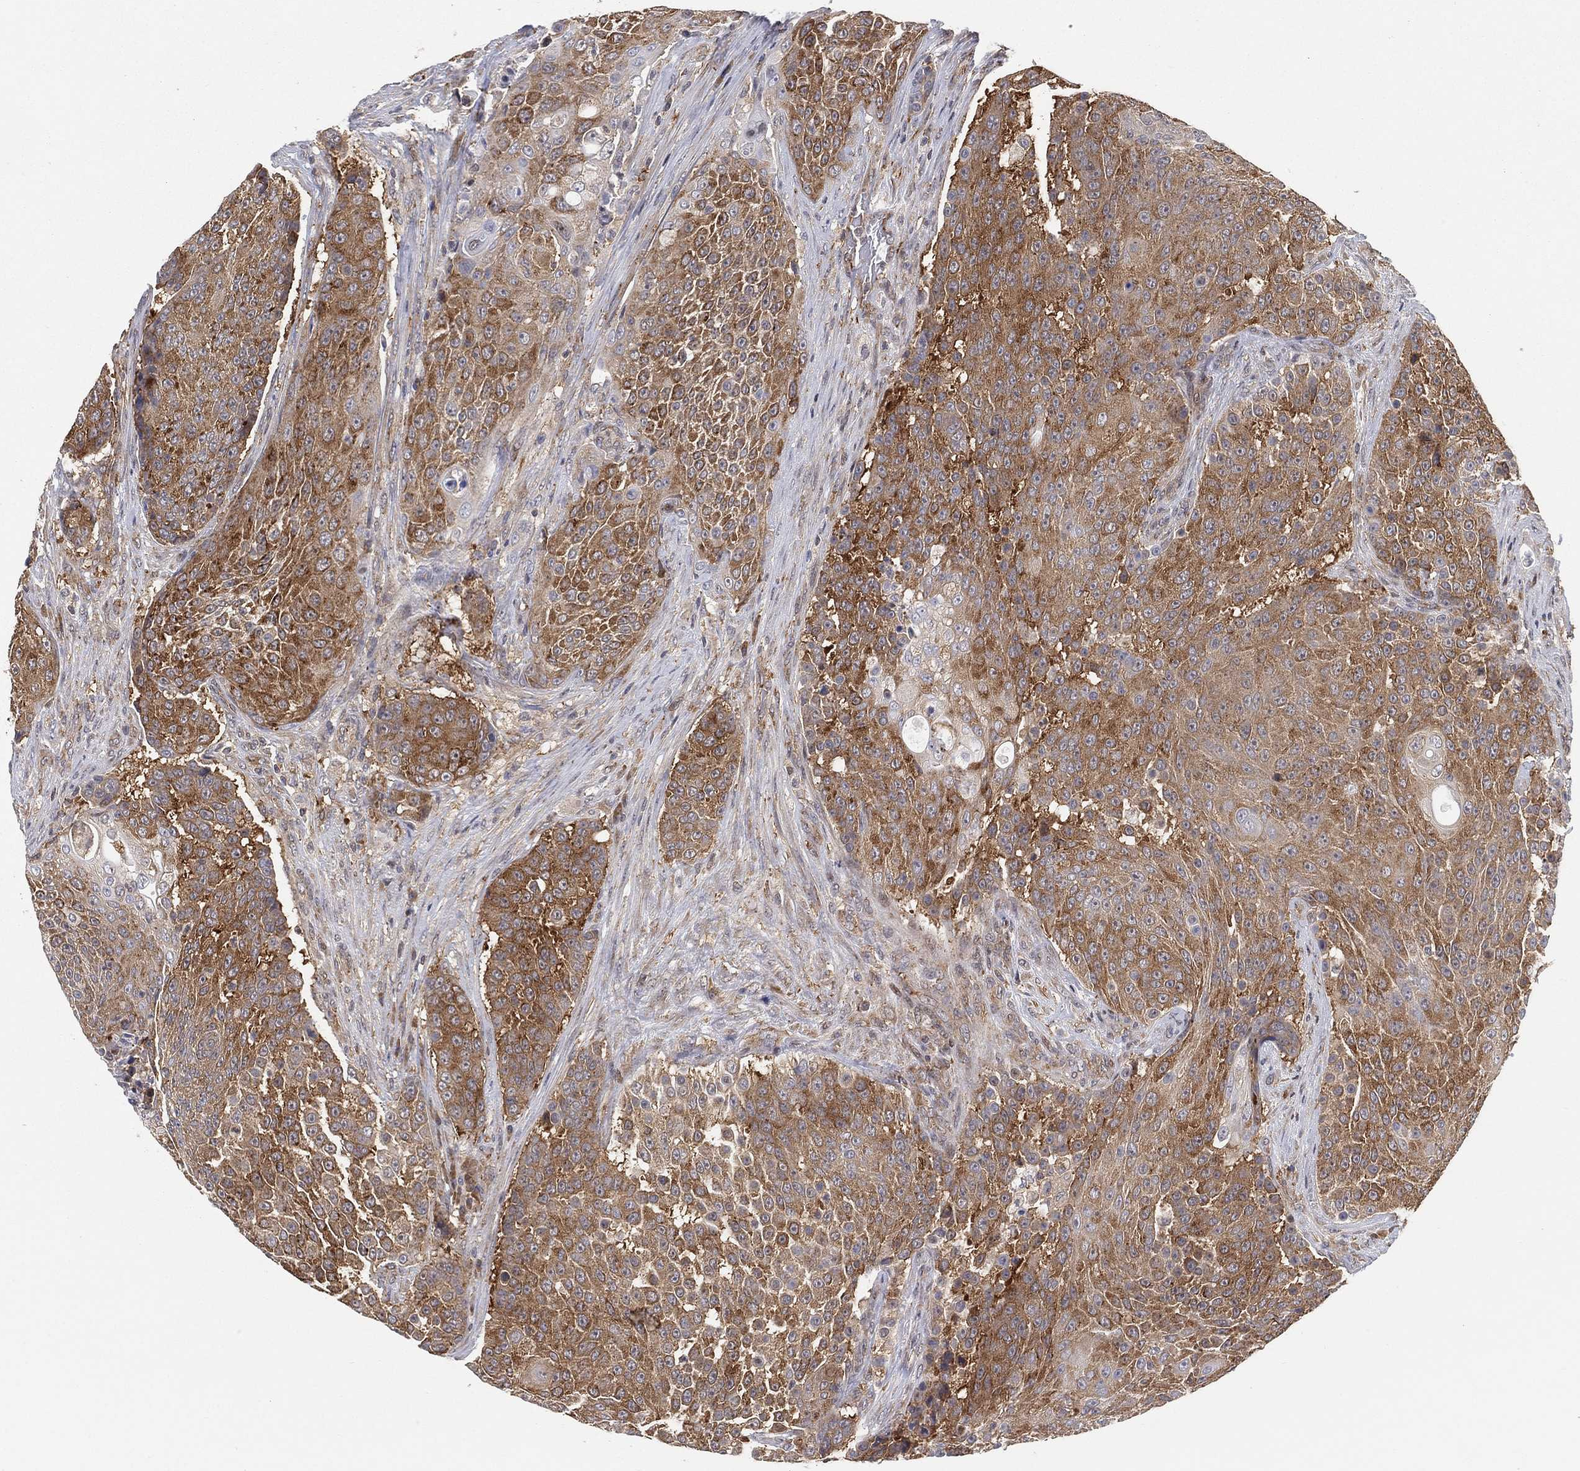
{"staining": {"intensity": "moderate", "quantity": ">75%", "location": "cytoplasmic/membranous"}, "tissue": "urothelial cancer", "cell_type": "Tumor cells", "image_type": "cancer", "snomed": [{"axis": "morphology", "description": "Urothelial carcinoma, High grade"}, {"axis": "topography", "description": "Urinary bladder"}], "caption": "Urothelial carcinoma (high-grade) tissue demonstrates moderate cytoplasmic/membranous staining in approximately >75% of tumor cells, visualized by immunohistochemistry. (DAB (3,3'-diaminobenzidine) = brown stain, brightfield microscopy at high magnification).", "gene": "TMTC4", "patient": {"sex": "female", "age": 63}}